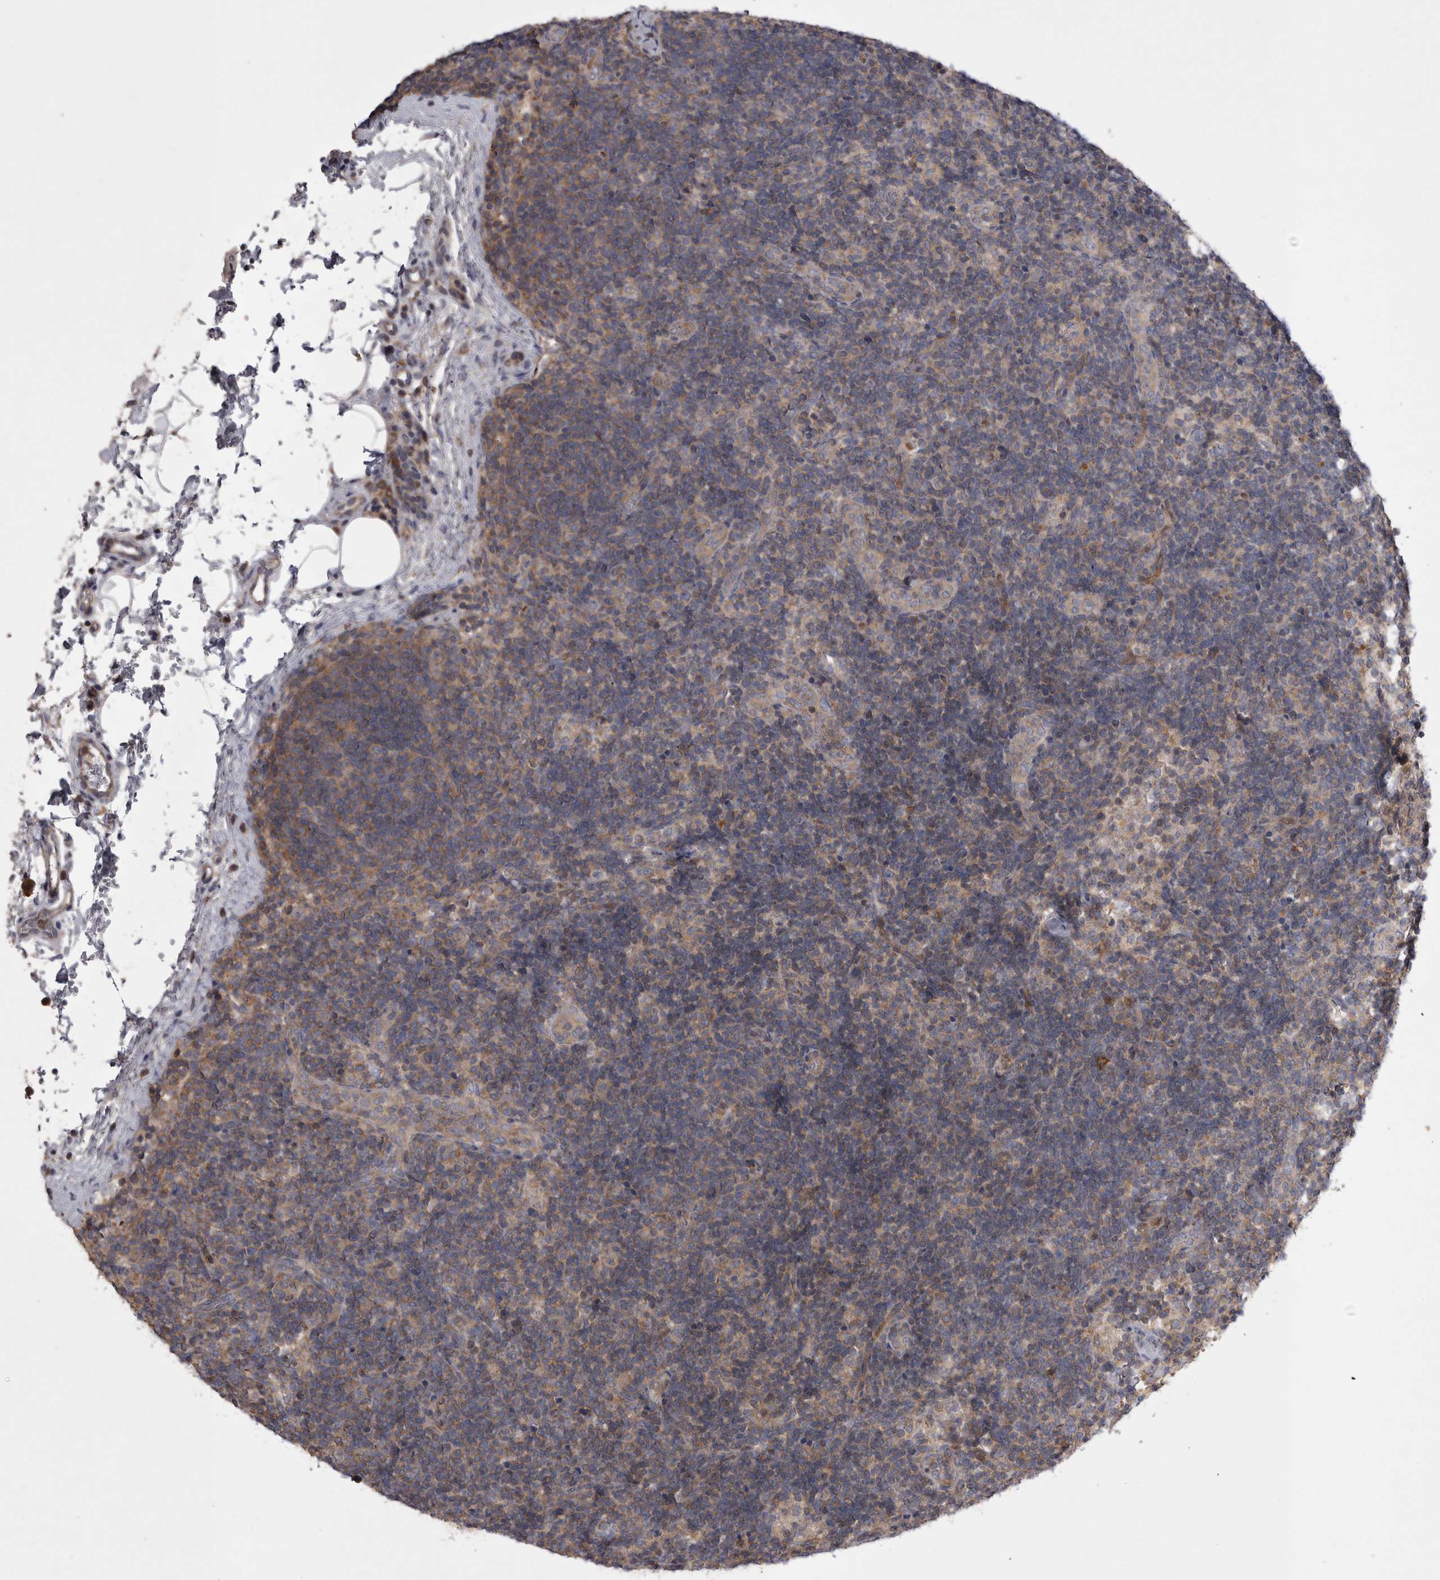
{"staining": {"intensity": "moderate", "quantity": "<25%", "location": "cytoplasmic/membranous"}, "tissue": "lymph node", "cell_type": "Non-germinal center cells", "image_type": "normal", "snomed": [{"axis": "morphology", "description": "Normal tissue, NOS"}, {"axis": "topography", "description": "Lymph node"}], "caption": "This image reveals IHC staining of unremarkable human lymph node, with low moderate cytoplasmic/membranous expression in approximately <25% of non-germinal center cells.", "gene": "TSPOAP1", "patient": {"sex": "female", "age": 22}}